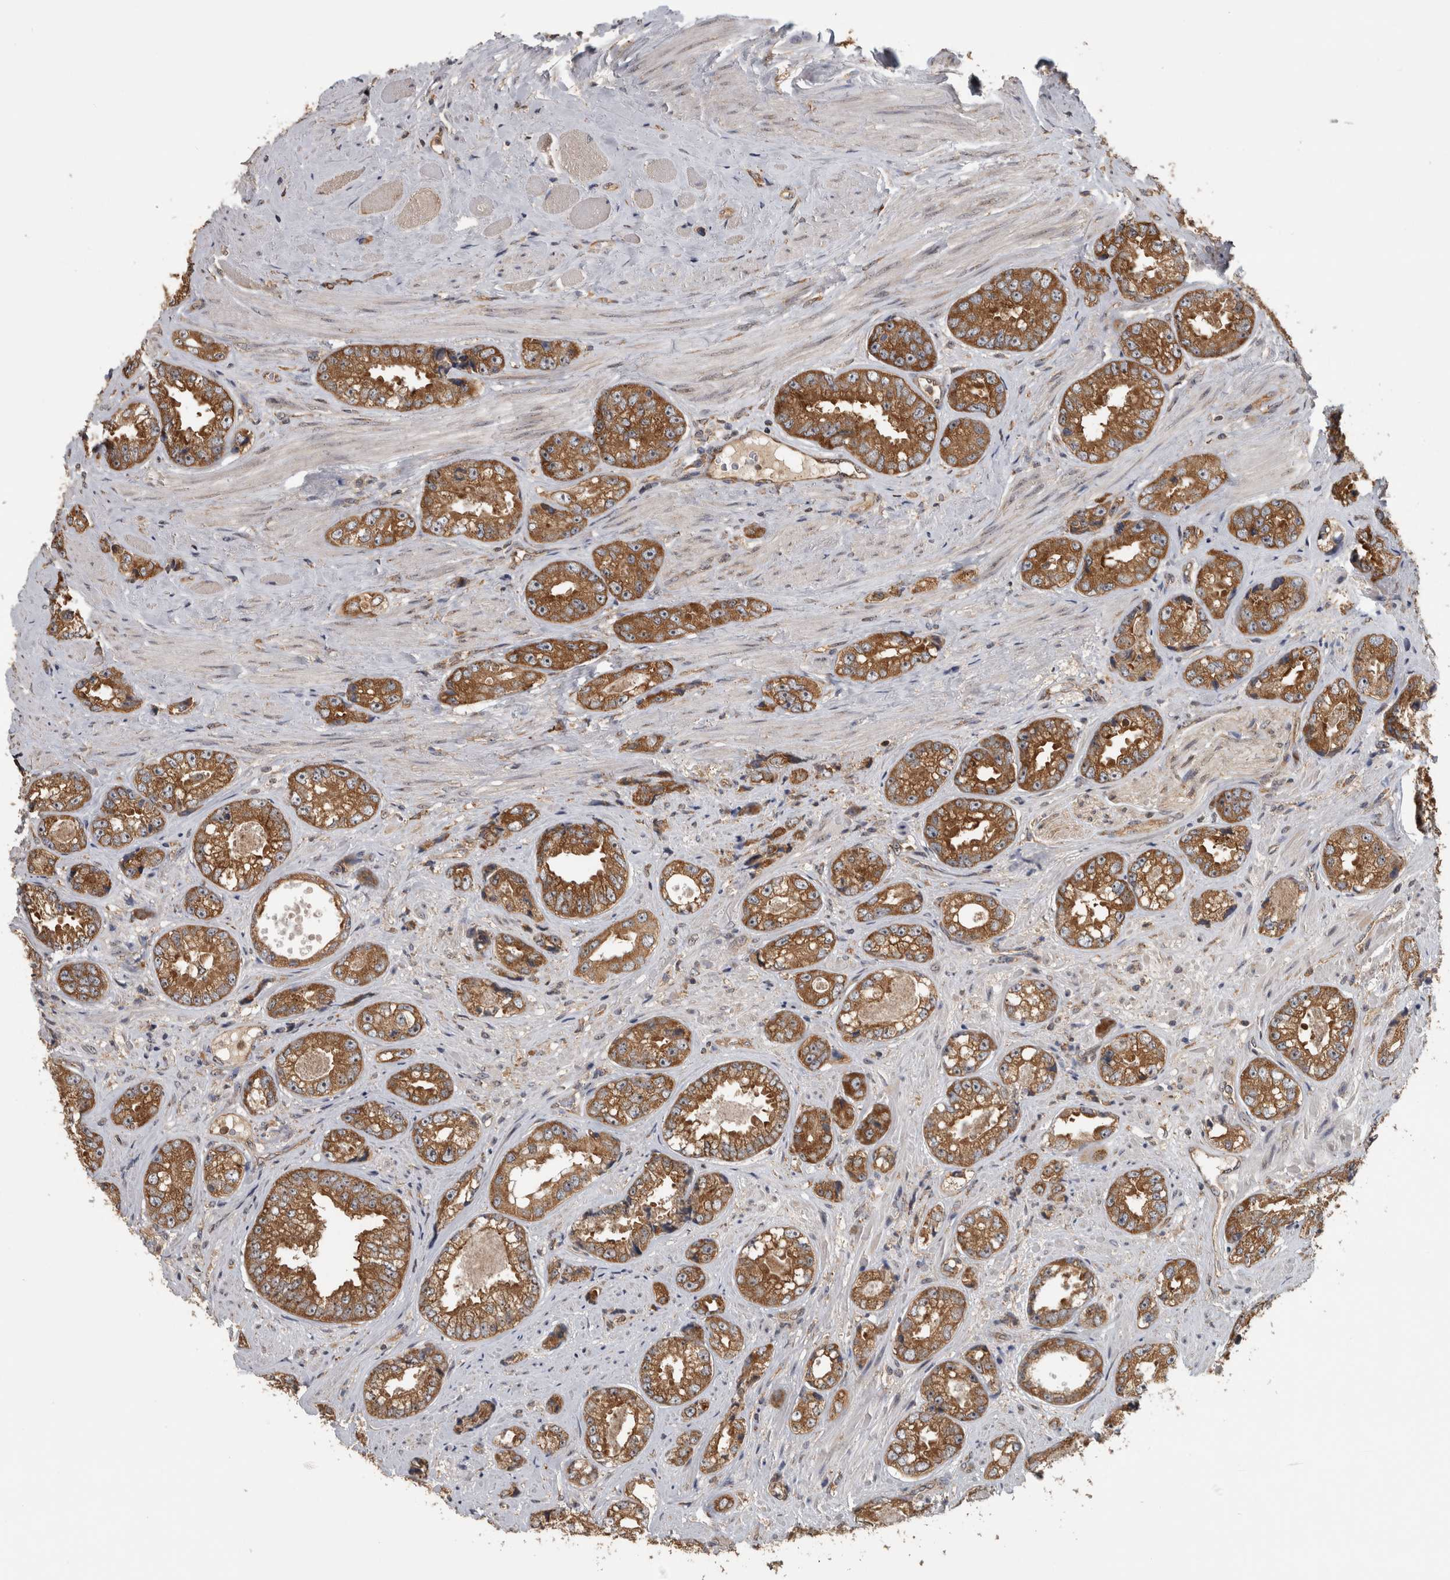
{"staining": {"intensity": "strong", "quantity": ">75%", "location": "cytoplasmic/membranous"}, "tissue": "prostate cancer", "cell_type": "Tumor cells", "image_type": "cancer", "snomed": [{"axis": "morphology", "description": "Adenocarcinoma, High grade"}, {"axis": "topography", "description": "Prostate"}], "caption": "DAB immunohistochemical staining of prostate cancer (adenocarcinoma (high-grade)) demonstrates strong cytoplasmic/membranous protein expression in about >75% of tumor cells.", "gene": "ATXN2", "patient": {"sex": "male", "age": 61}}